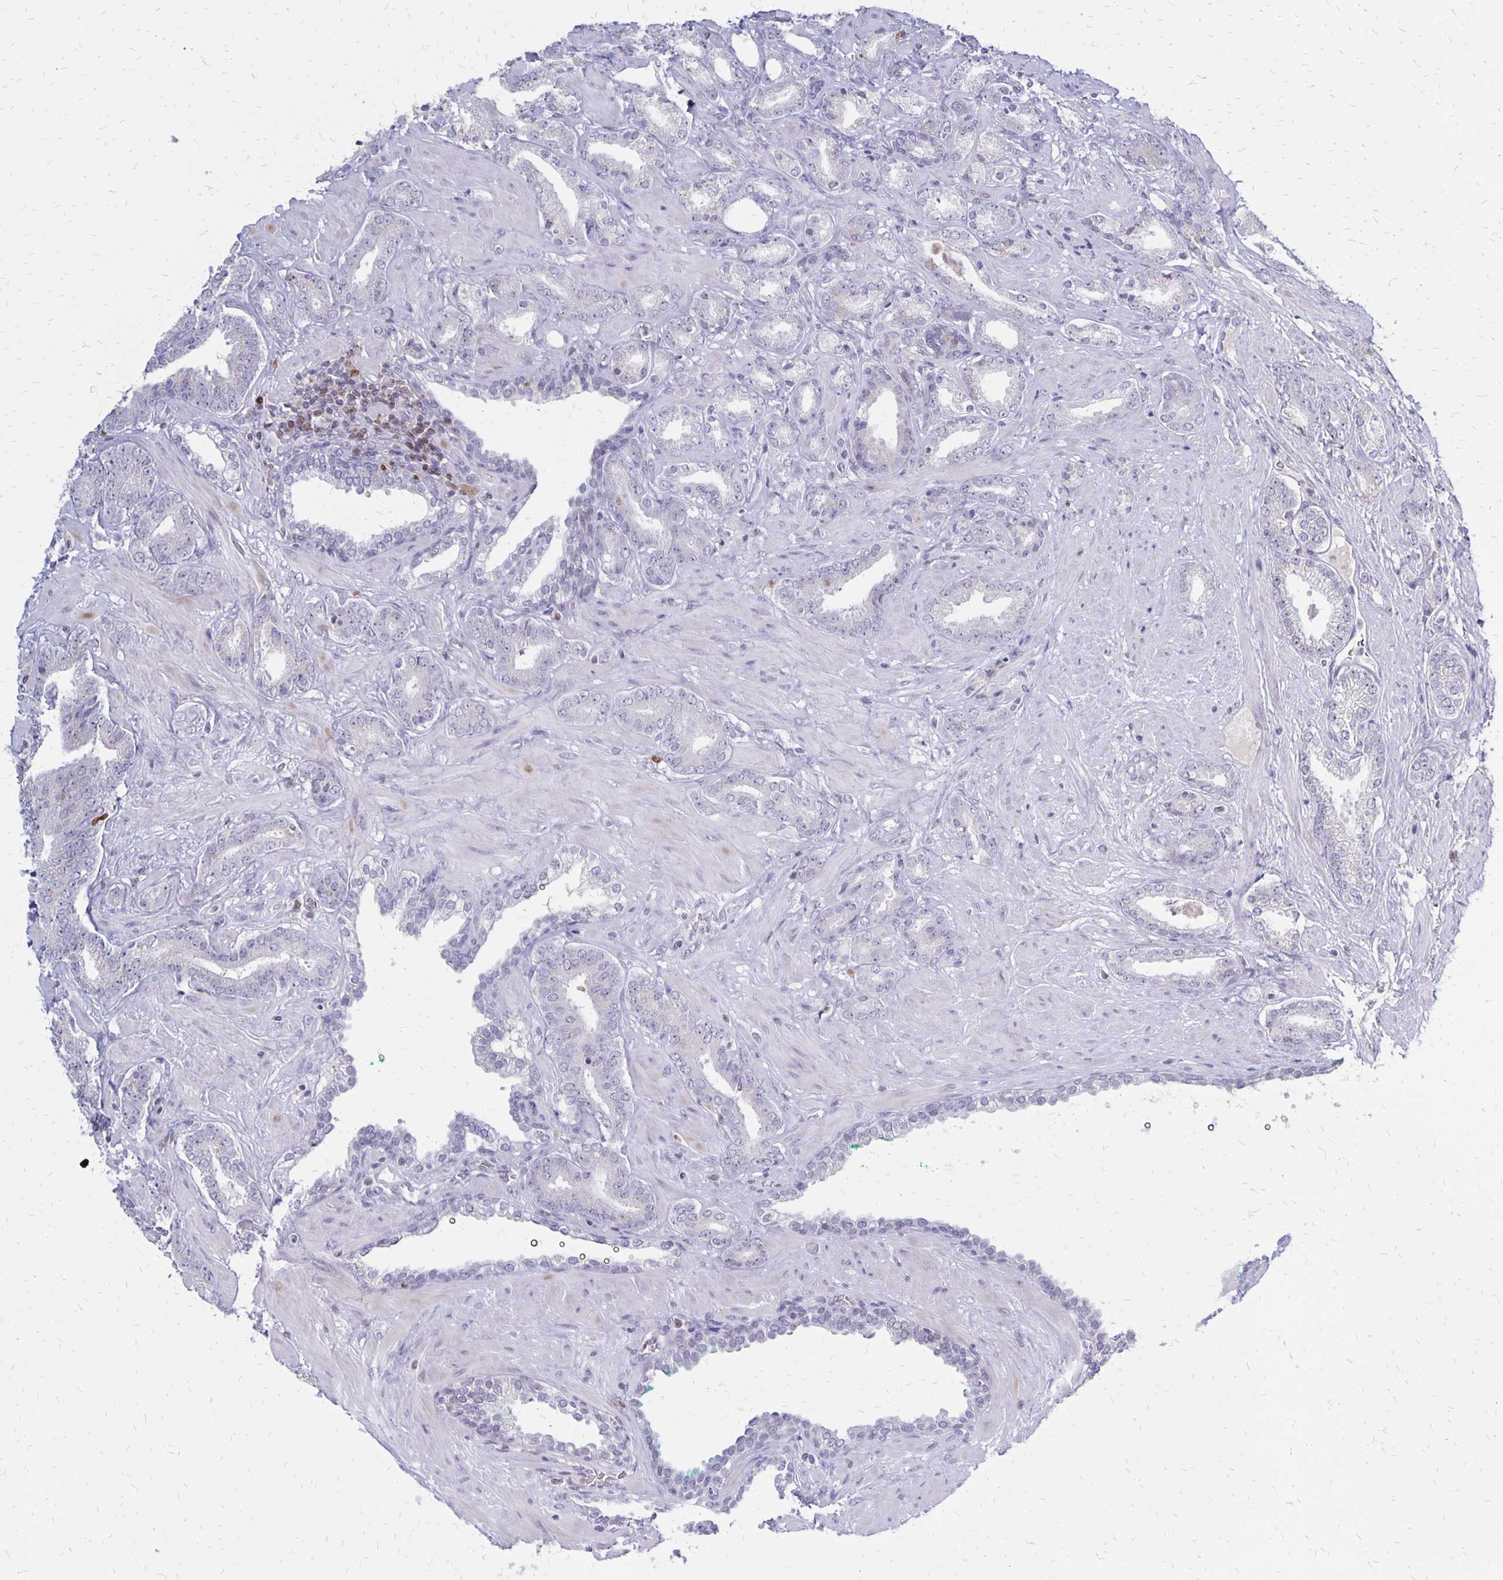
{"staining": {"intensity": "negative", "quantity": "none", "location": "none"}, "tissue": "prostate cancer", "cell_type": "Tumor cells", "image_type": "cancer", "snomed": [{"axis": "morphology", "description": "Adenocarcinoma, High grade"}, {"axis": "topography", "description": "Prostate"}], "caption": "Tumor cells show no significant positivity in prostate cancer.", "gene": "DCK", "patient": {"sex": "male", "age": 56}}